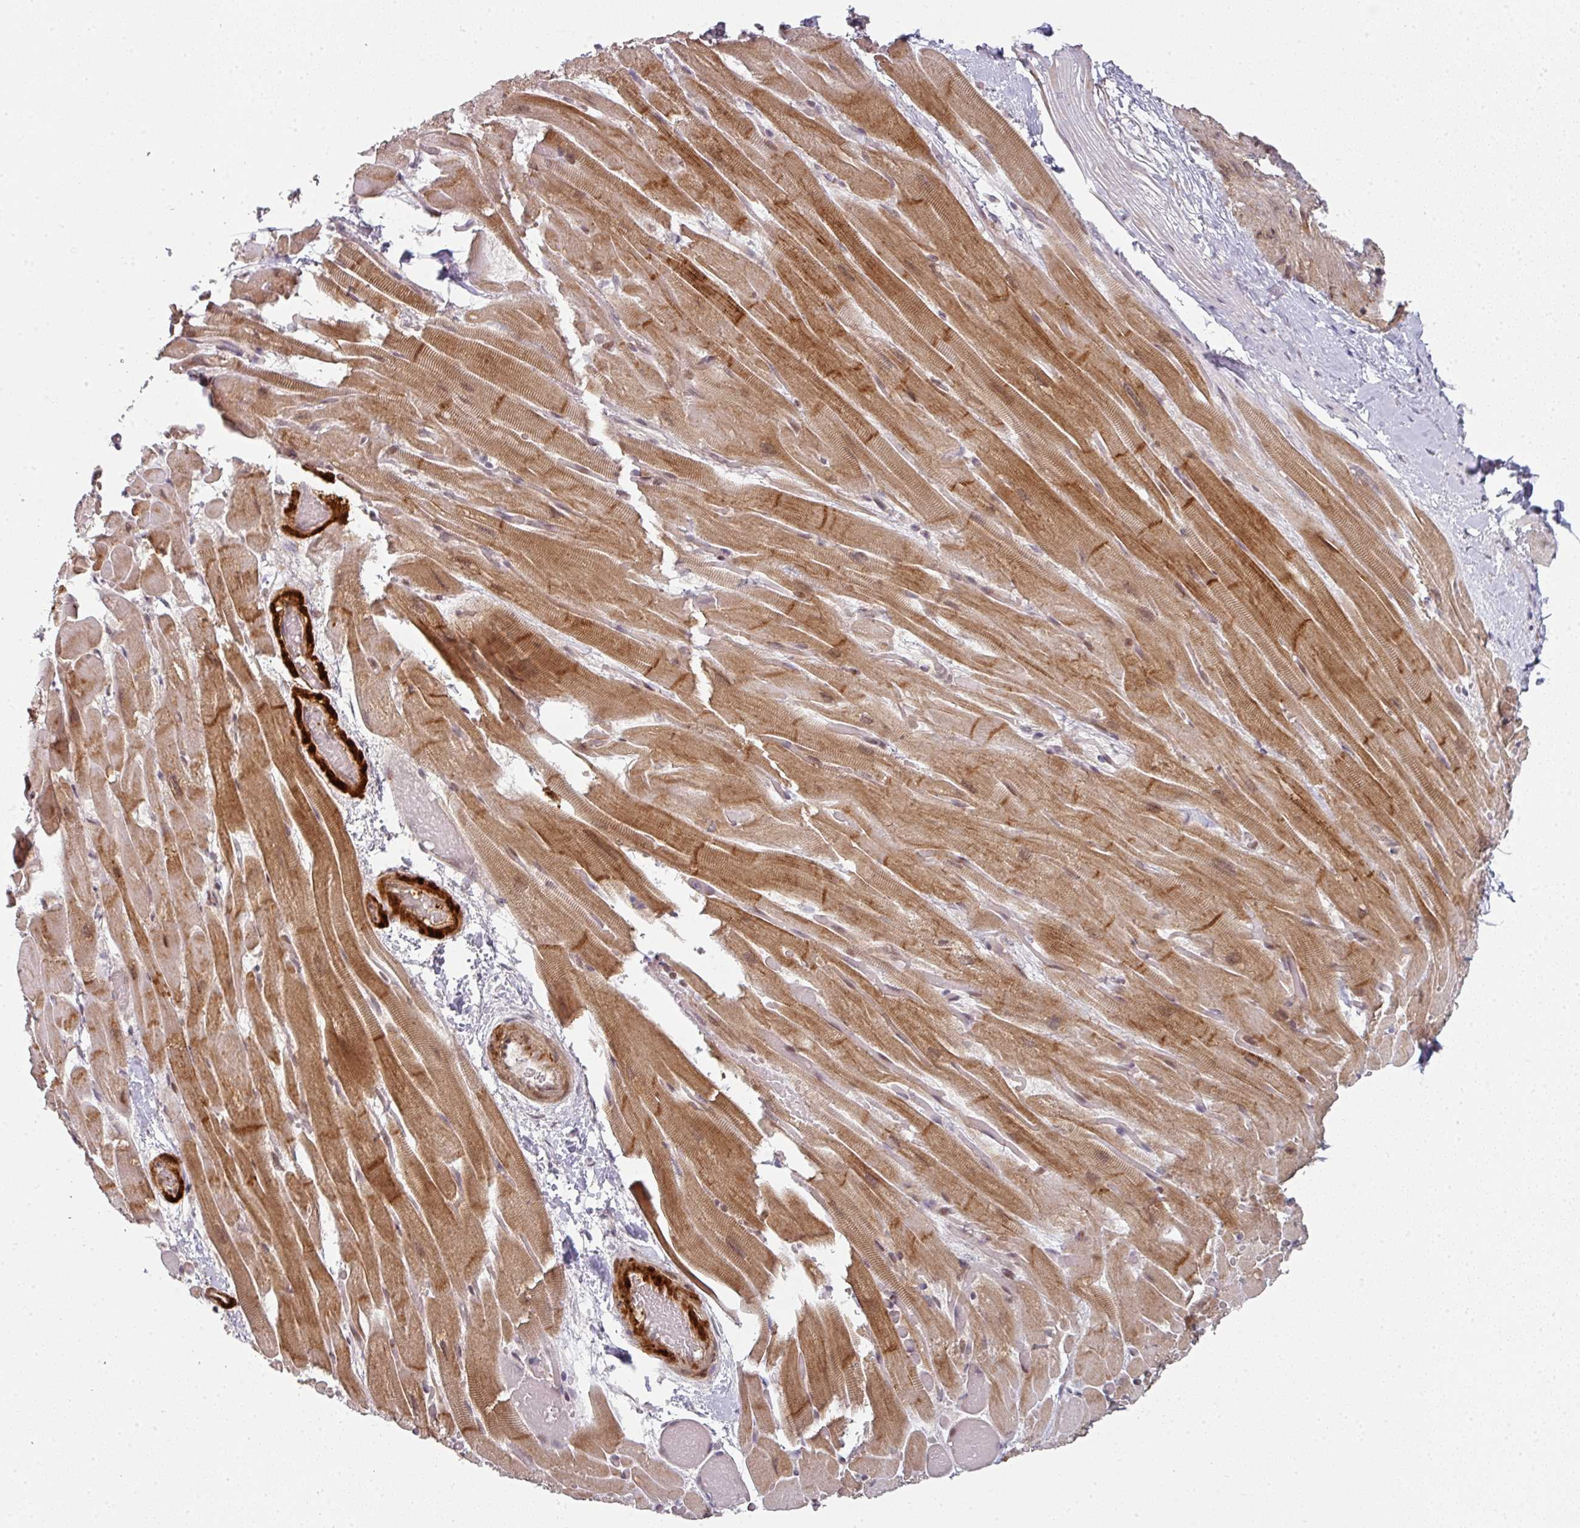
{"staining": {"intensity": "strong", "quantity": ">75%", "location": "cytoplasmic/membranous"}, "tissue": "heart muscle", "cell_type": "Cardiomyocytes", "image_type": "normal", "snomed": [{"axis": "morphology", "description": "Normal tissue, NOS"}, {"axis": "topography", "description": "Heart"}], "caption": "This histopathology image demonstrates benign heart muscle stained with immunohistochemistry to label a protein in brown. The cytoplasmic/membranous of cardiomyocytes show strong positivity for the protein. Nuclei are counter-stained blue.", "gene": "TMCC1", "patient": {"sex": "male", "age": 37}}